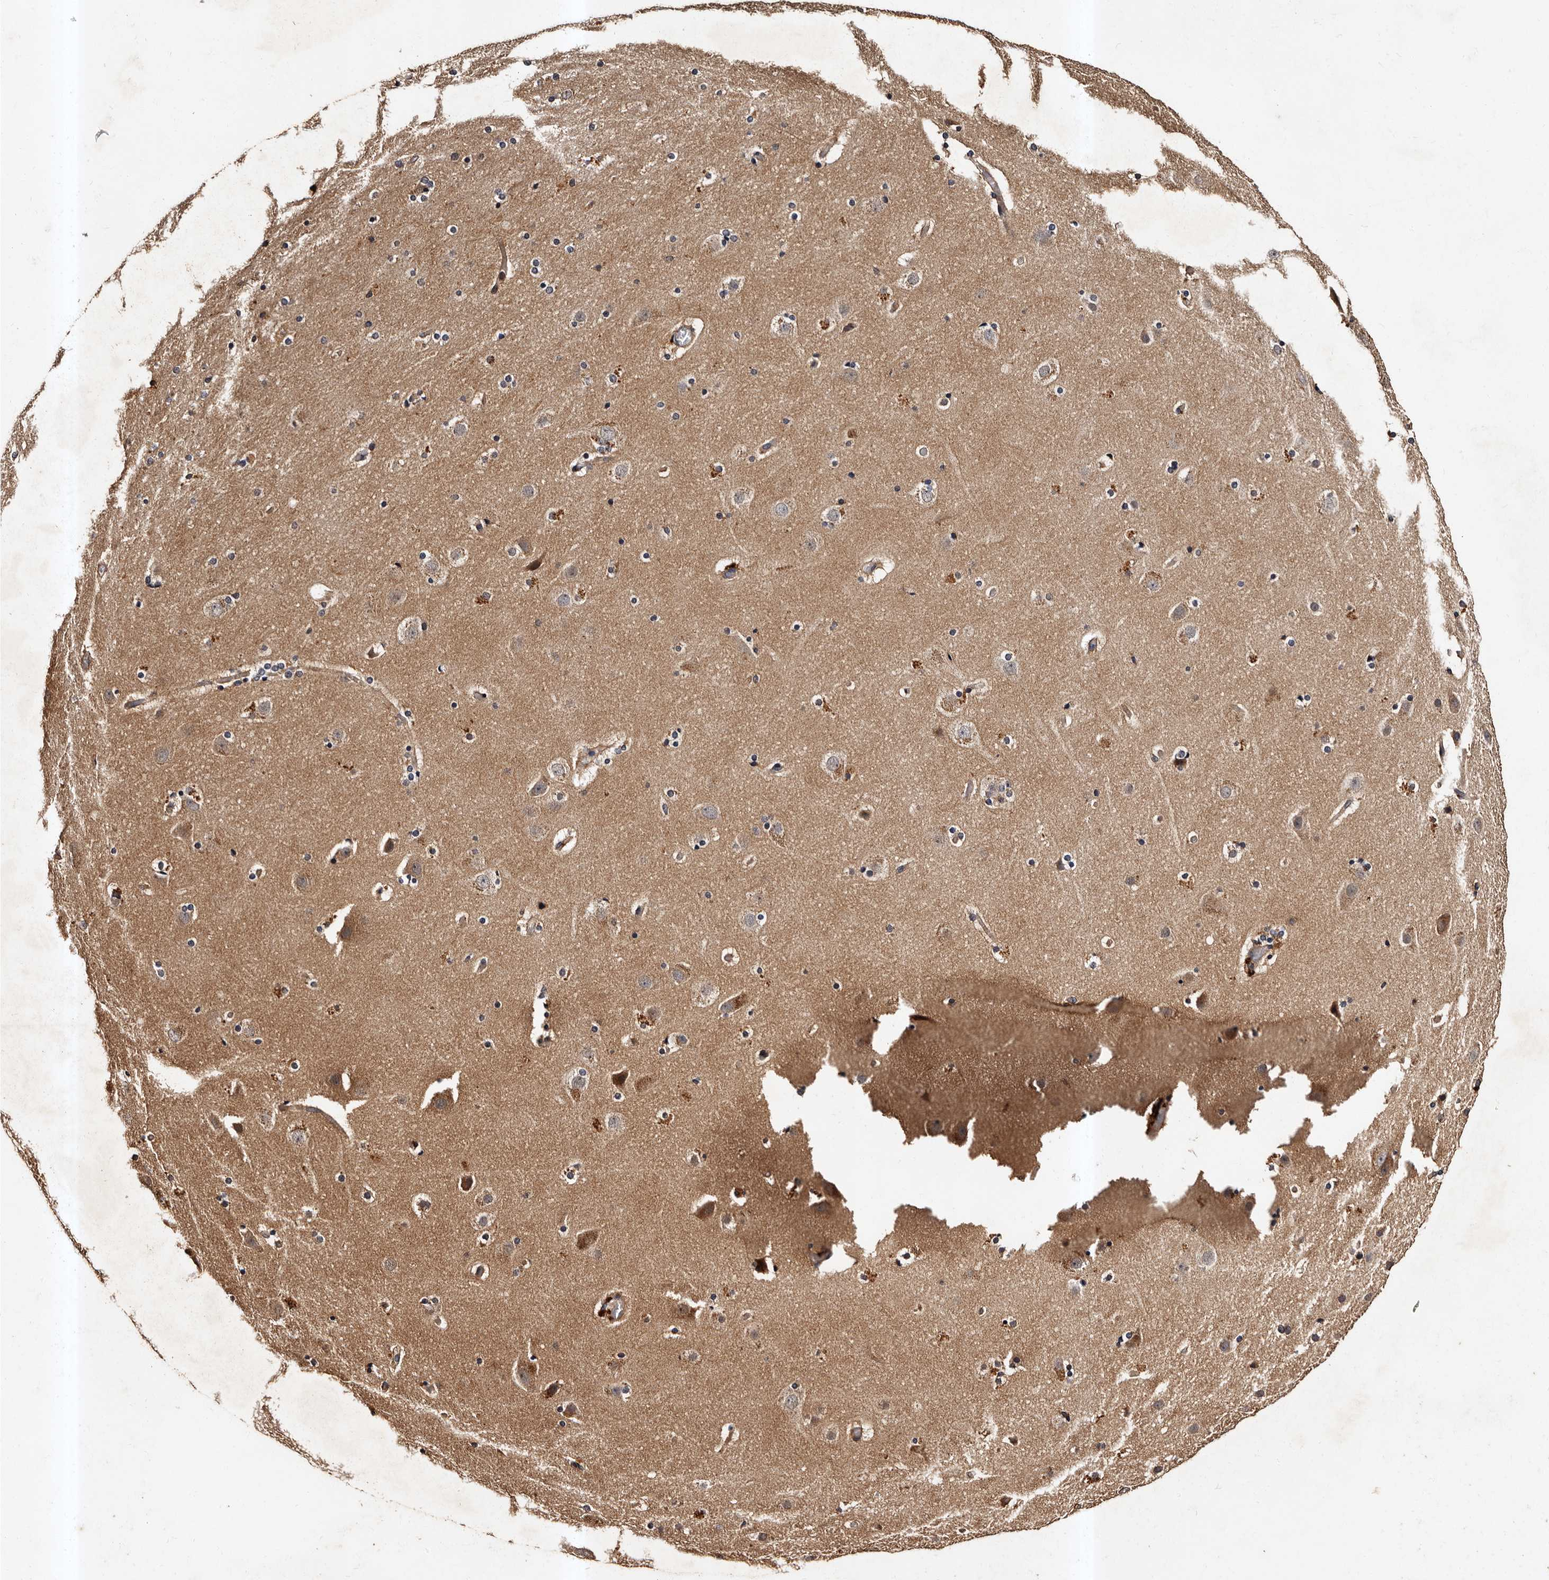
{"staining": {"intensity": "moderate", "quantity": ">75%", "location": "cytoplasmic/membranous"}, "tissue": "cerebral cortex", "cell_type": "Endothelial cells", "image_type": "normal", "snomed": [{"axis": "morphology", "description": "Normal tissue, NOS"}, {"axis": "topography", "description": "Cerebral cortex"}], "caption": "A micrograph showing moderate cytoplasmic/membranous staining in about >75% of endothelial cells in normal cerebral cortex, as visualized by brown immunohistochemical staining.", "gene": "ADCK5", "patient": {"sex": "male", "age": 57}}